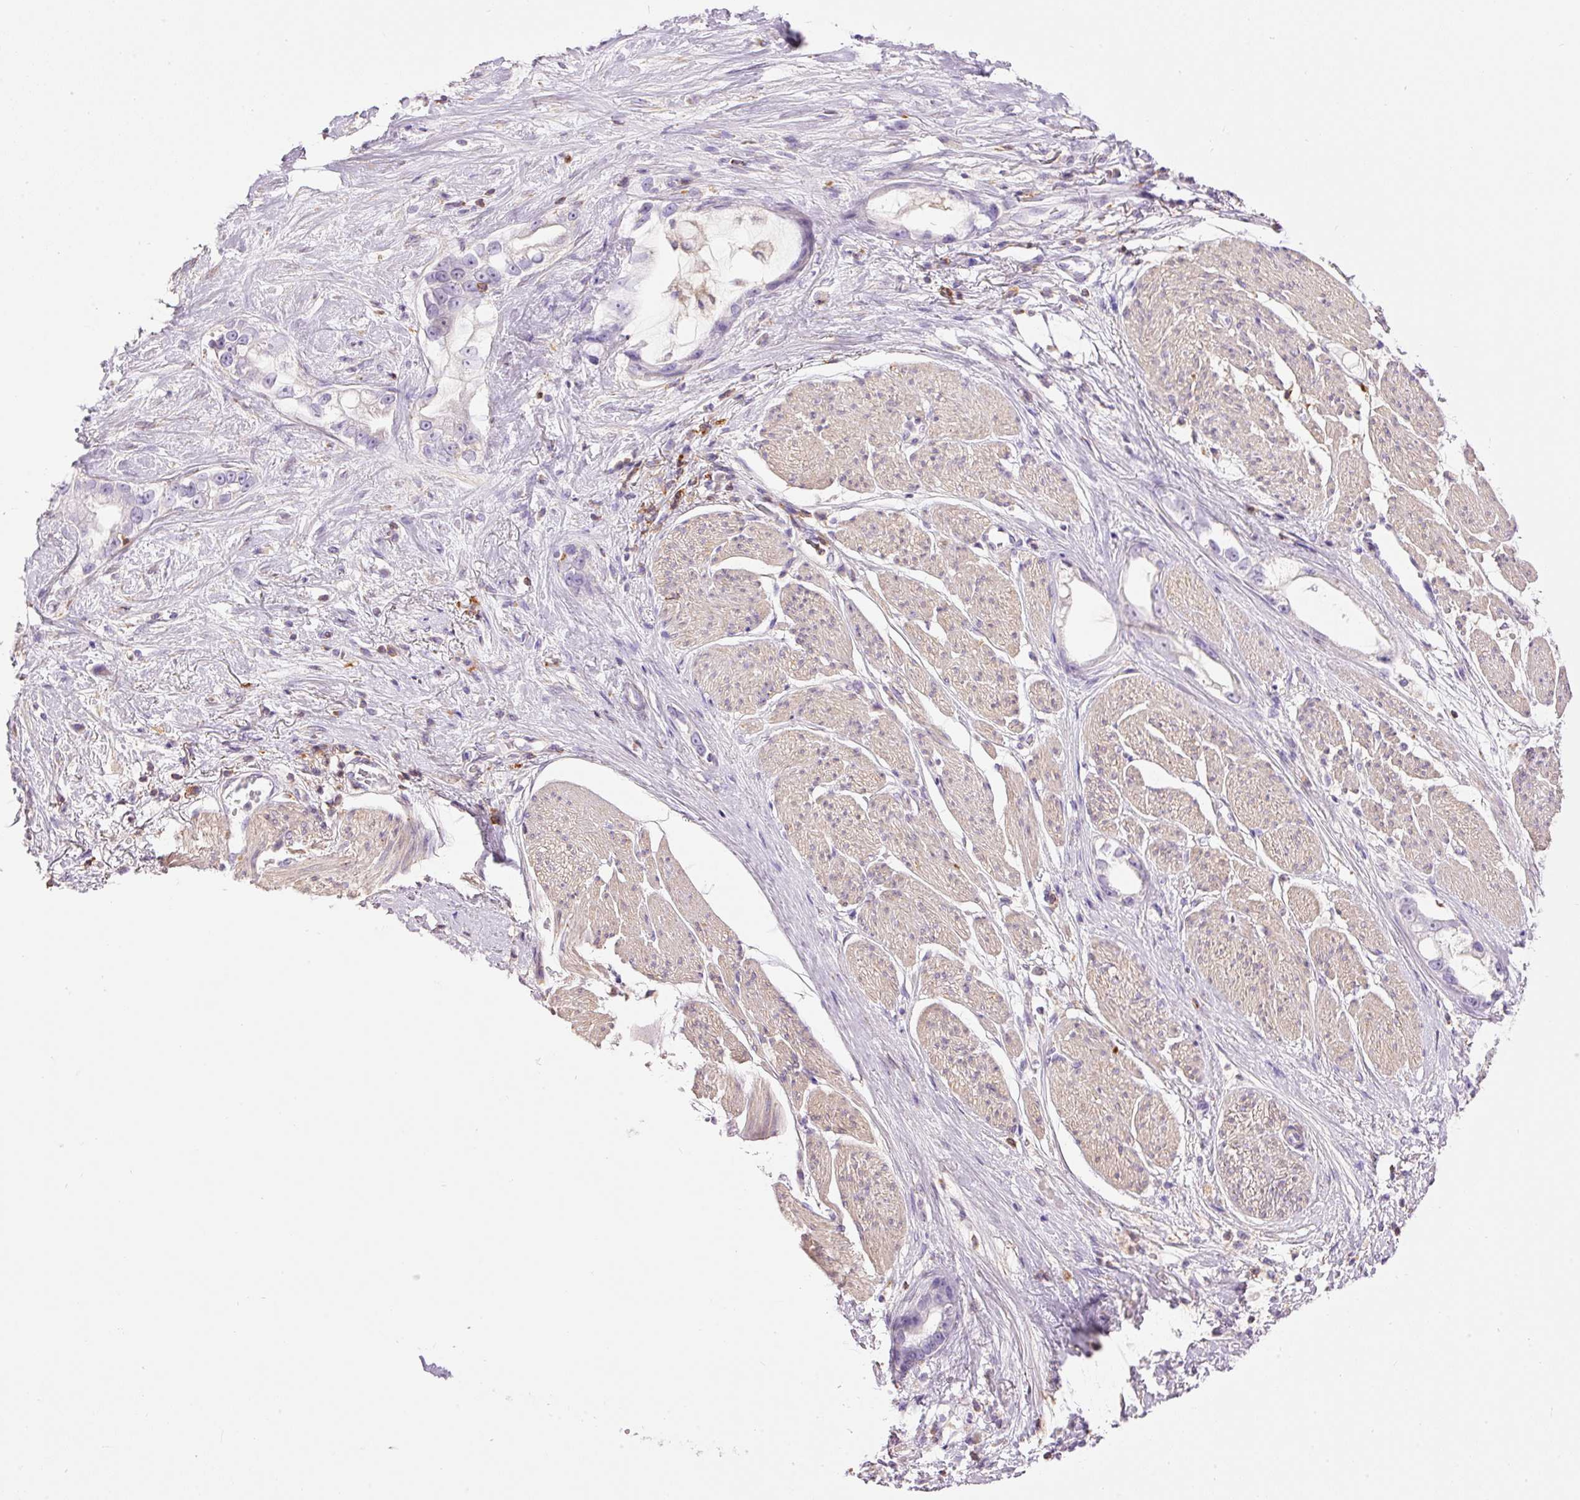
{"staining": {"intensity": "negative", "quantity": "none", "location": "none"}, "tissue": "stomach cancer", "cell_type": "Tumor cells", "image_type": "cancer", "snomed": [{"axis": "morphology", "description": "Adenocarcinoma, NOS"}, {"axis": "topography", "description": "Stomach"}], "caption": "A micrograph of human stomach cancer is negative for staining in tumor cells.", "gene": "DOK6", "patient": {"sex": "male", "age": 55}}